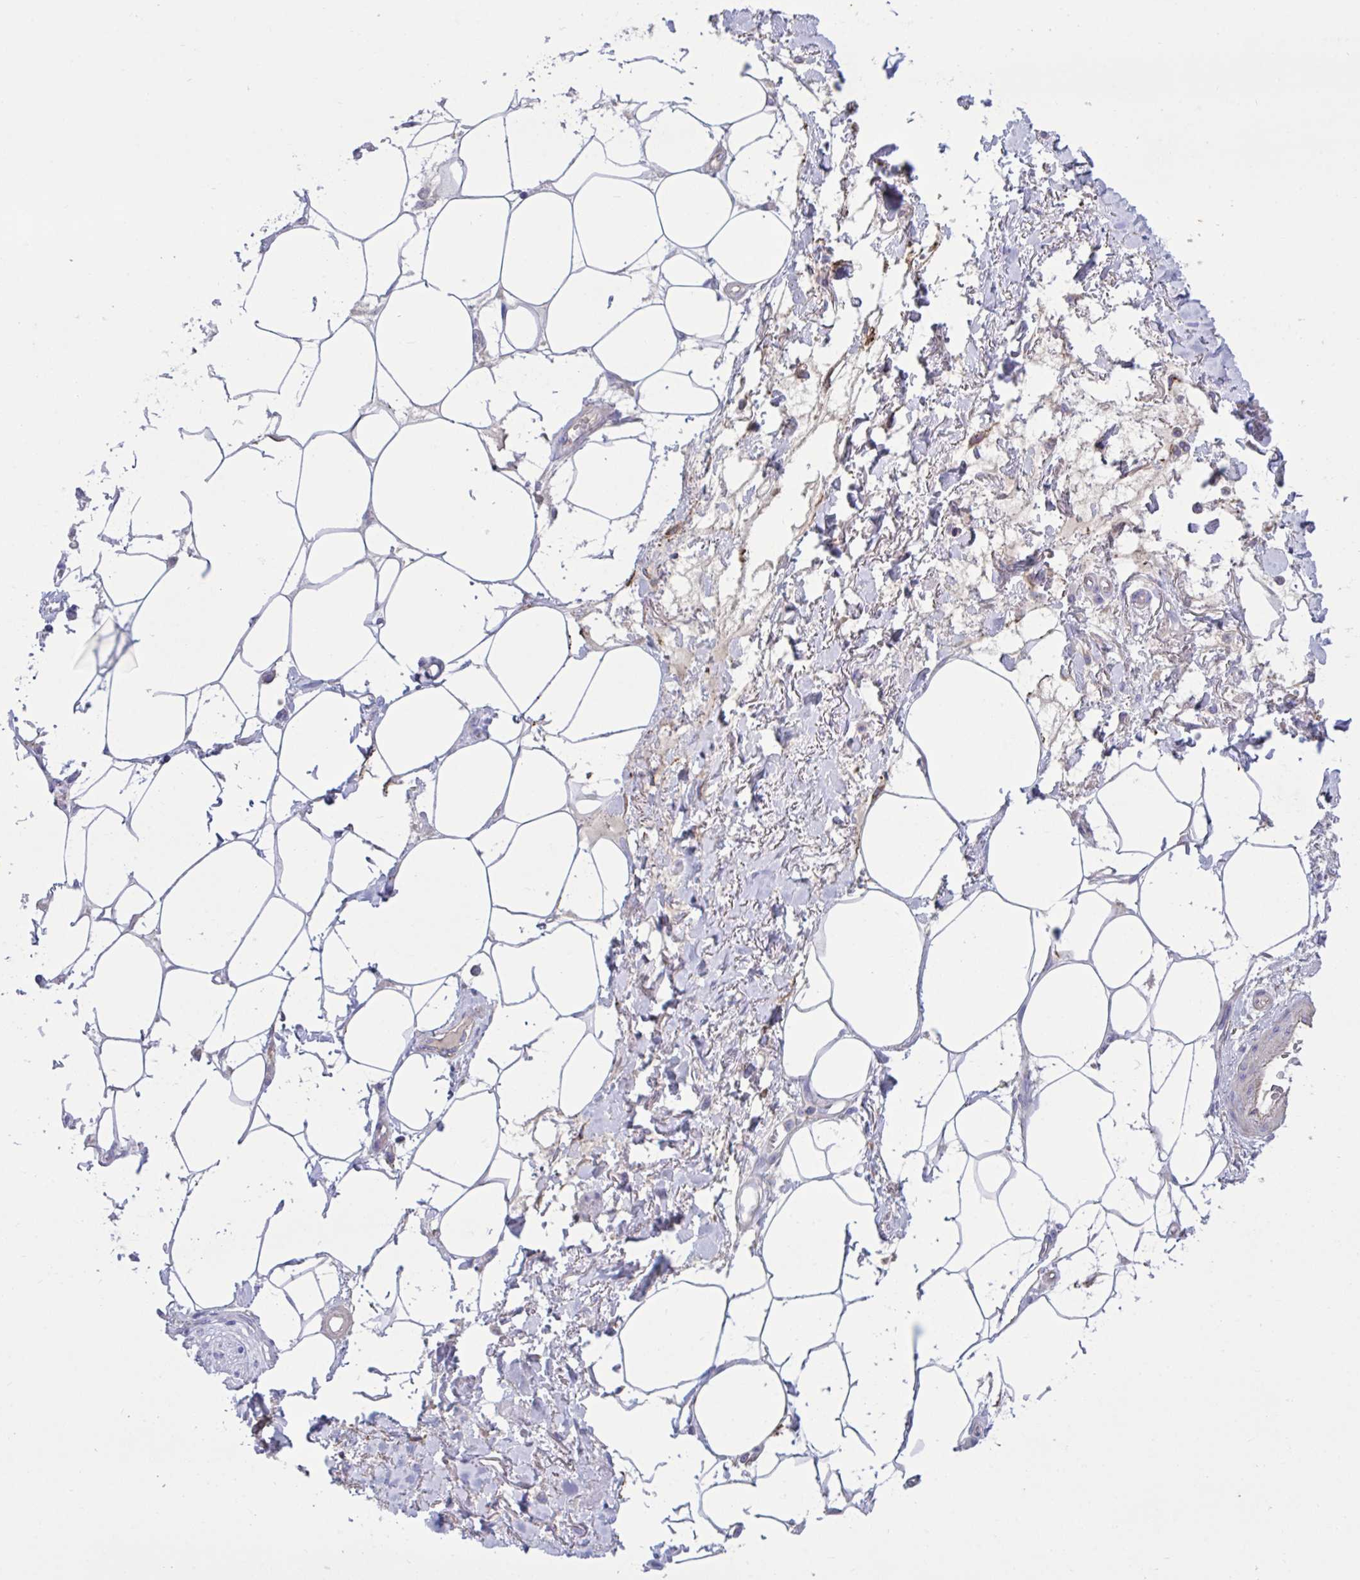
{"staining": {"intensity": "negative", "quantity": "none", "location": "none"}, "tissue": "adipose tissue", "cell_type": "Adipocytes", "image_type": "normal", "snomed": [{"axis": "morphology", "description": "Normal tissue, NOS"}, {"axis": "topography", "description": "Vagina"}, {"axis": "topography", "description": "Peripheral nerve tissue"}], "caption": "The IHC histopathology image has no significant expression in adipocytes of adipose tissue.", "gene": "SLC66A1", "patient": {"sex": "female", "age": 71}}